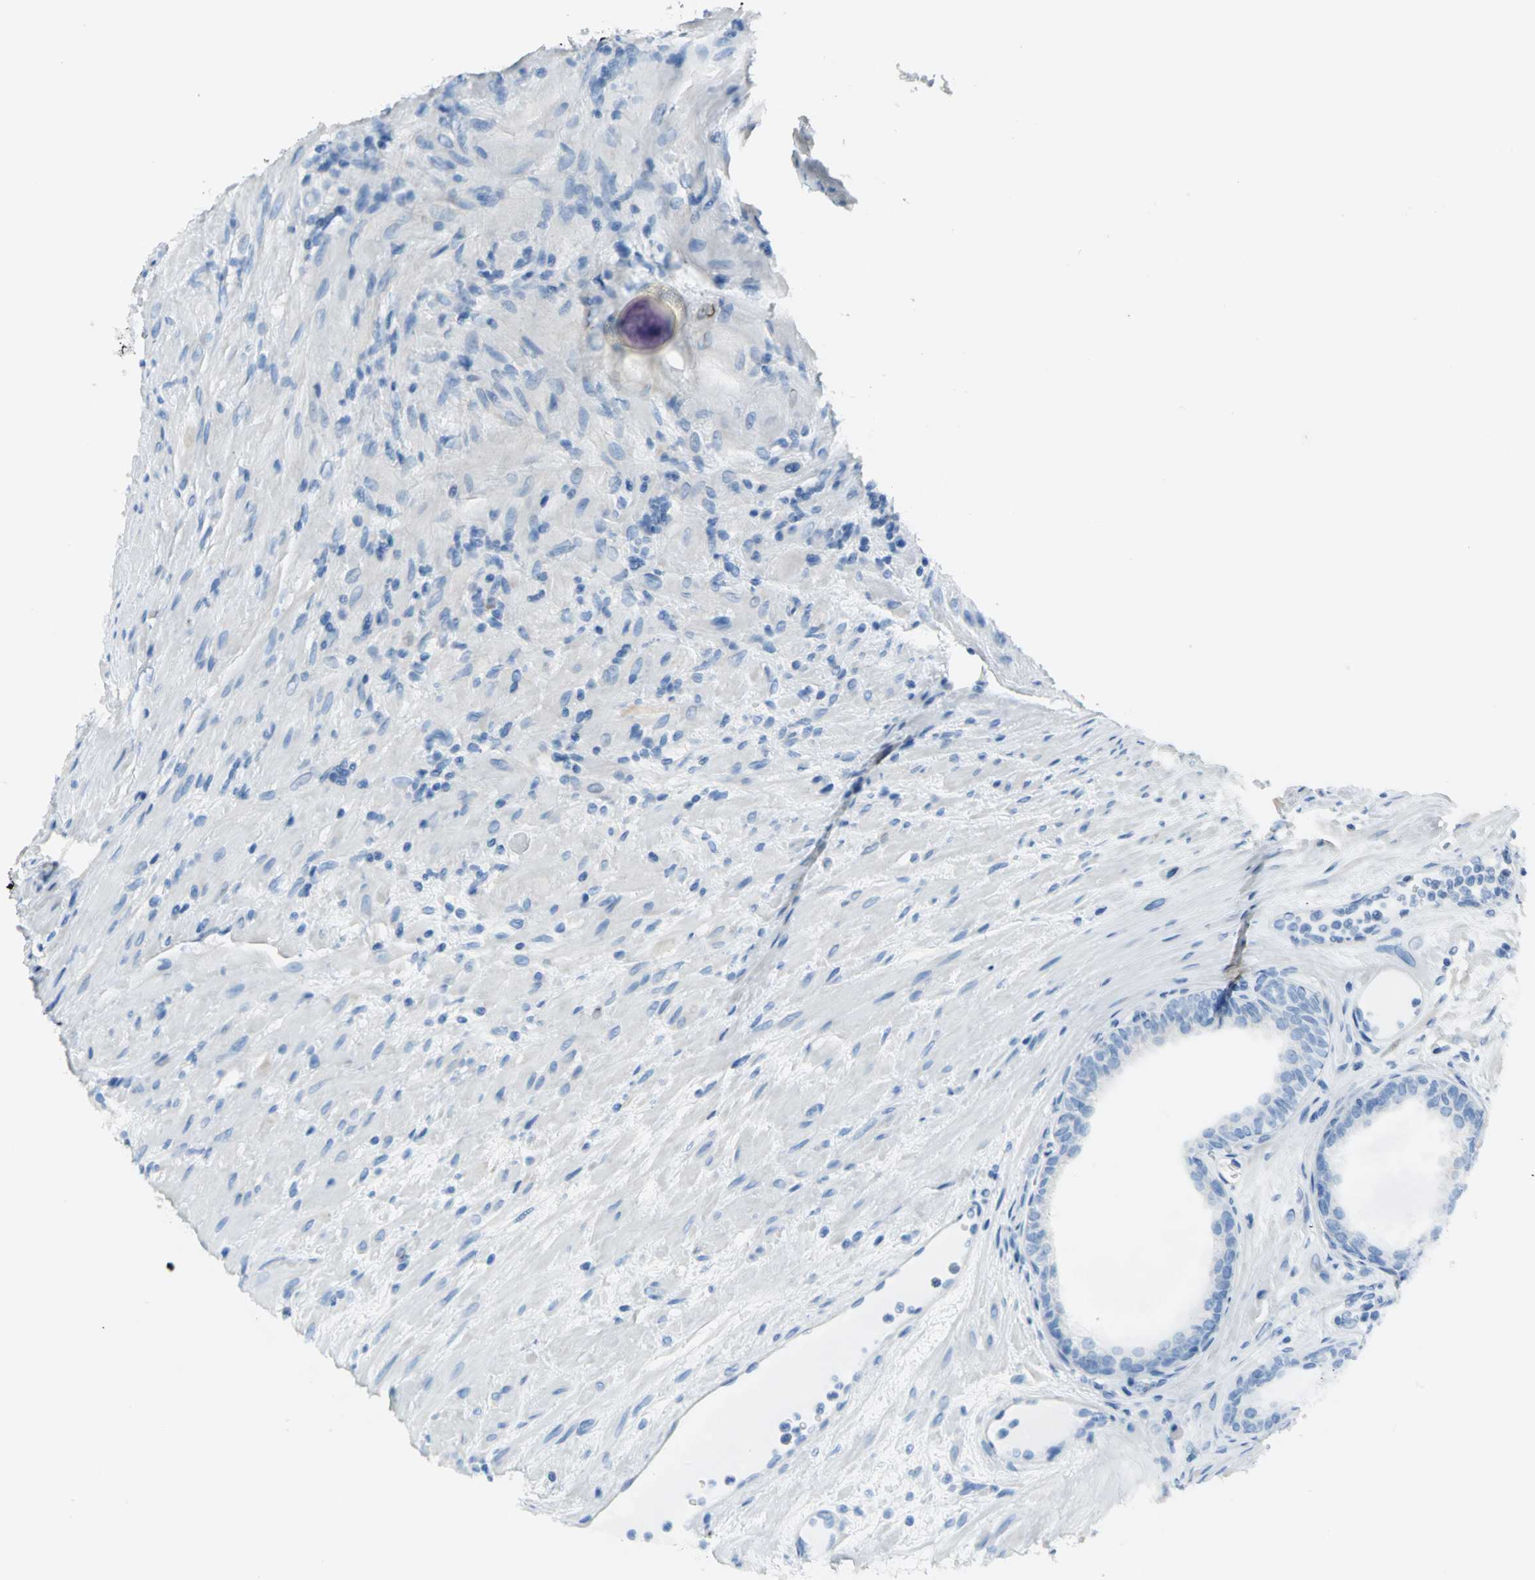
{"staining": {"intensity": "negative", "quantity": "none", "location": "none"}, "tissue": "prostate", "cell_type": "Glandular cells", "image_type": "normal", "snomed": [{"axis": "morphology", "description": "Normal tissue, NOS"}, {"axis": "topography", "description": "Prostate"}], "caption": "High power microscopy photomicrograph of an immunohistochemistry (IHC) photomicrograph of normal prostate, revealing no significant expression in glandular cells.", "gene": "MCM3", "patient": {"sex": "male", "age": 76}}